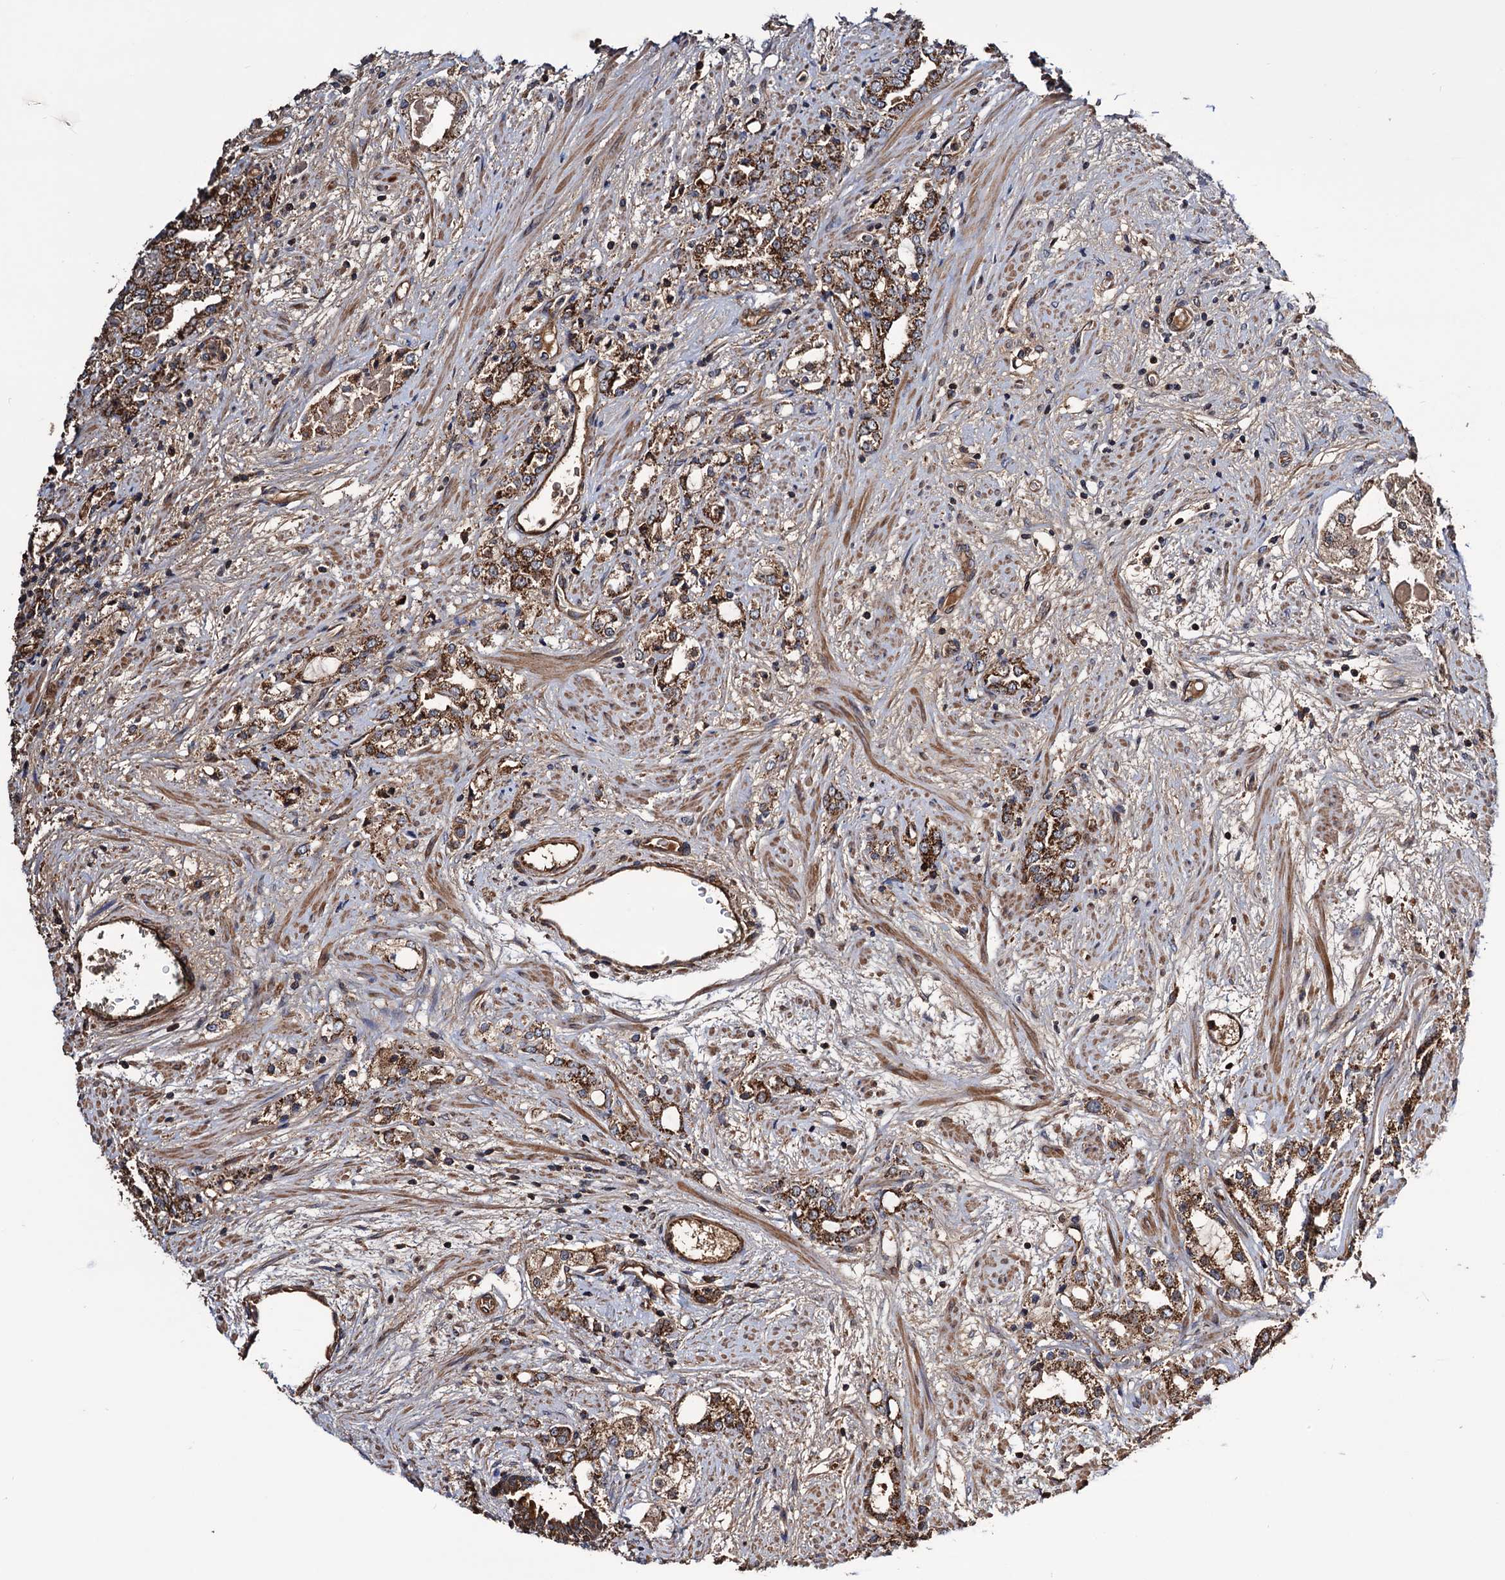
{"staining": {"intensity": "moderate", "quantity": ">75%", "location": "cytoplasmic/membranous"}, "tissue": "prostate cancer", "cell_type": "Tumor cells", "image_type": "cancer", "snomed": [{"axis": "morphology", "description": "Adenocarcinoma, High grade"}, {"axis": "topography", "description": "Prostate"}], "caption": "Prostate cancer stained with a brown dye reveals moderate cytoplasmic/membranous positive staining in about >75% of tumor cells.", "gene": "MRPL42", "patient": {"sex": "male", "age": 64}}